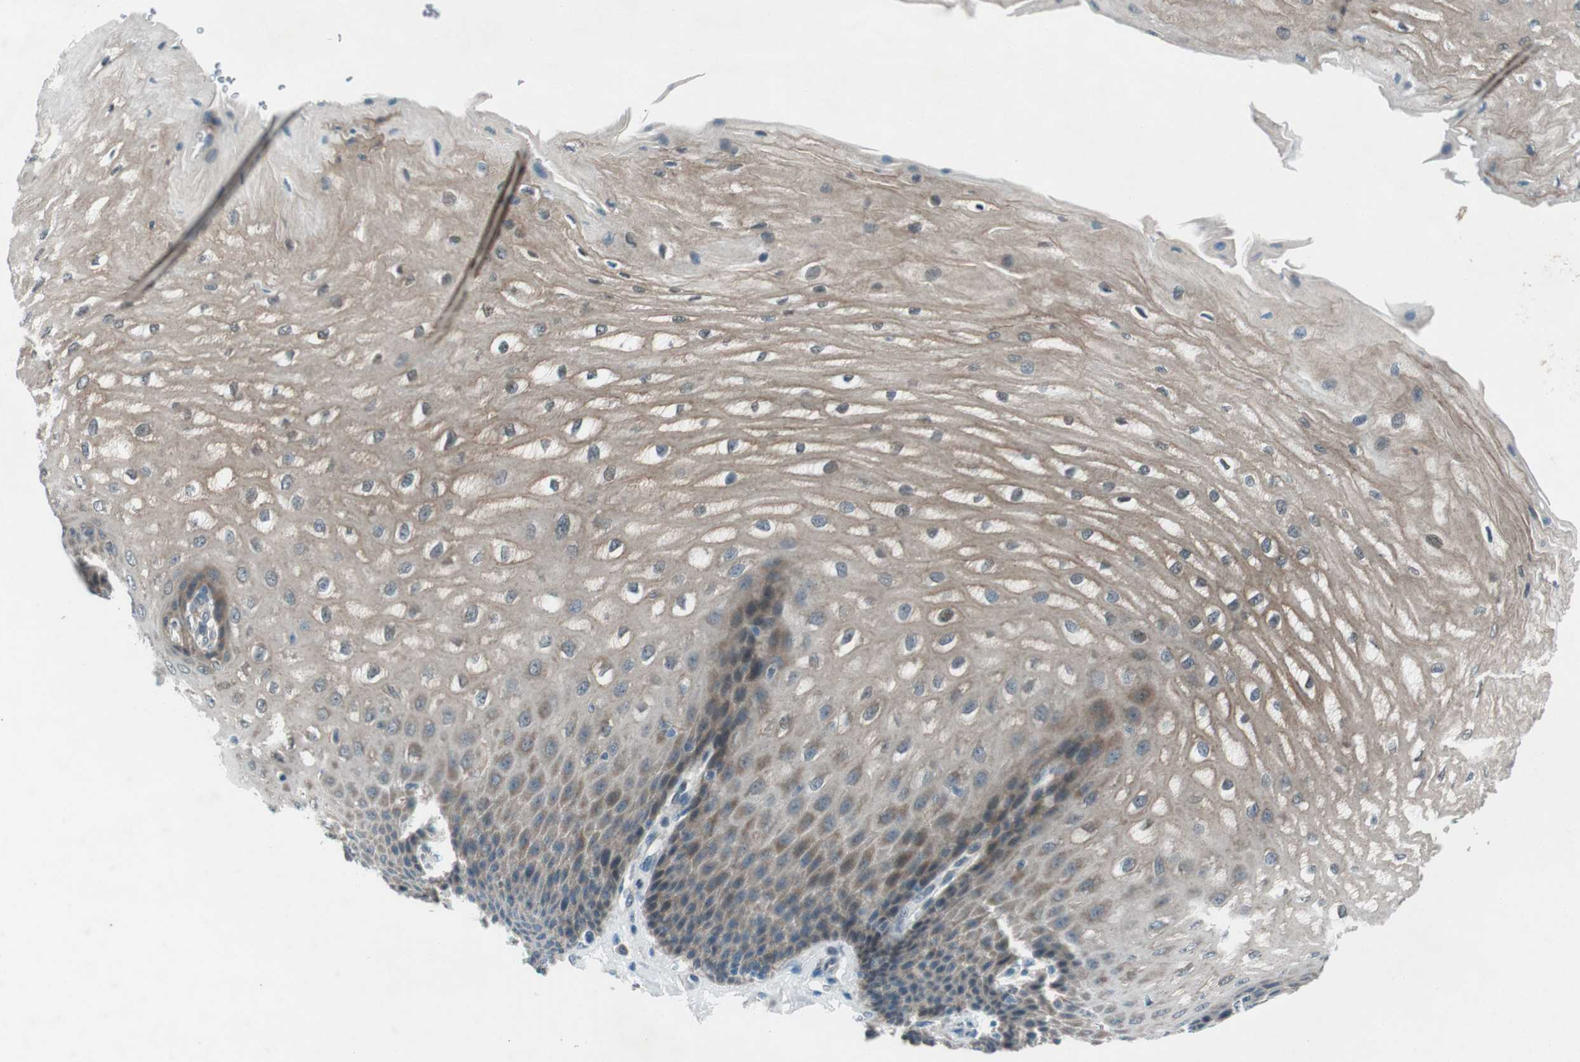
{"staining": {"intensity": "moderate", "quantity": ">75%", "location": "cytoplasmic/membranous"}, "tissue": "esophagus", "cell_type": "Squamous epithelial cells", "image_type": "normal", "snomed": [{"axis": "morphology", "description": "Normal tissue, NOS"}, {"axis": "topography", "description": "Esophagus"}], "caption": "The image exhibits immunohistochemical staining of benign esophagus. There is moderate cytoplasmic/membranous staining is present in approximately >75% of squamous epithelial cells.", "gene": "LRIG2", "patient": {"sex": "male", "age": 54}}